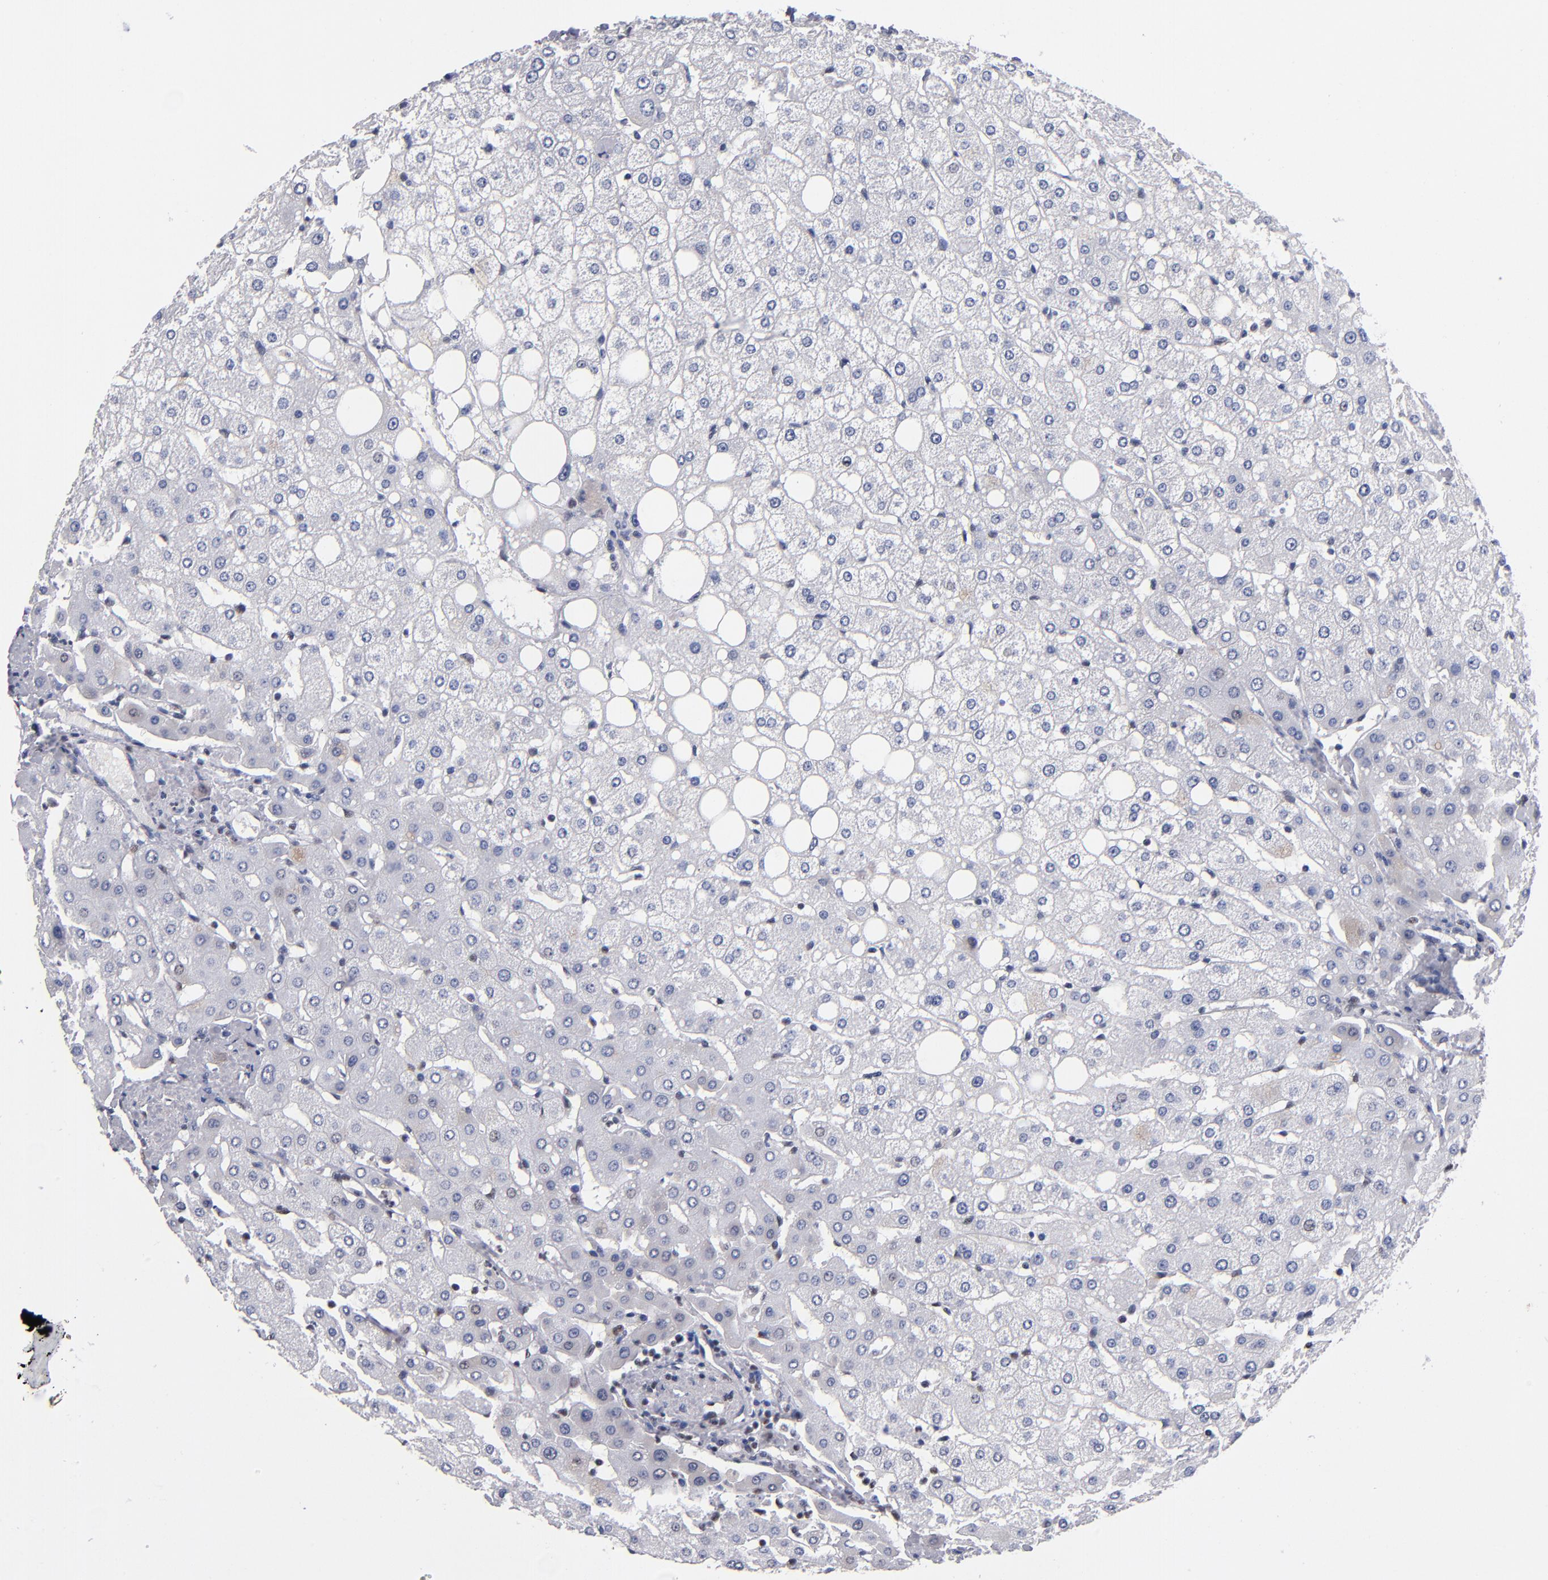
{"staining": {"intensity": "negative", "quantity": "none", "location": "none"}, "tissue": "liver", "cell_type": "Cholangiocytes", "image_type": "normal", "snomed": [{"axis": "morphology", "description": "Normal tissue, NOS"}, {"axis": "topography", "description": "Liver"}], "caption": "This is an immunohistochemistry micrograph of unremarkable liver. There is no expression in cholangiocytes.", "gene": "MN1", "patient": {"sex": "male", "age": 35}}